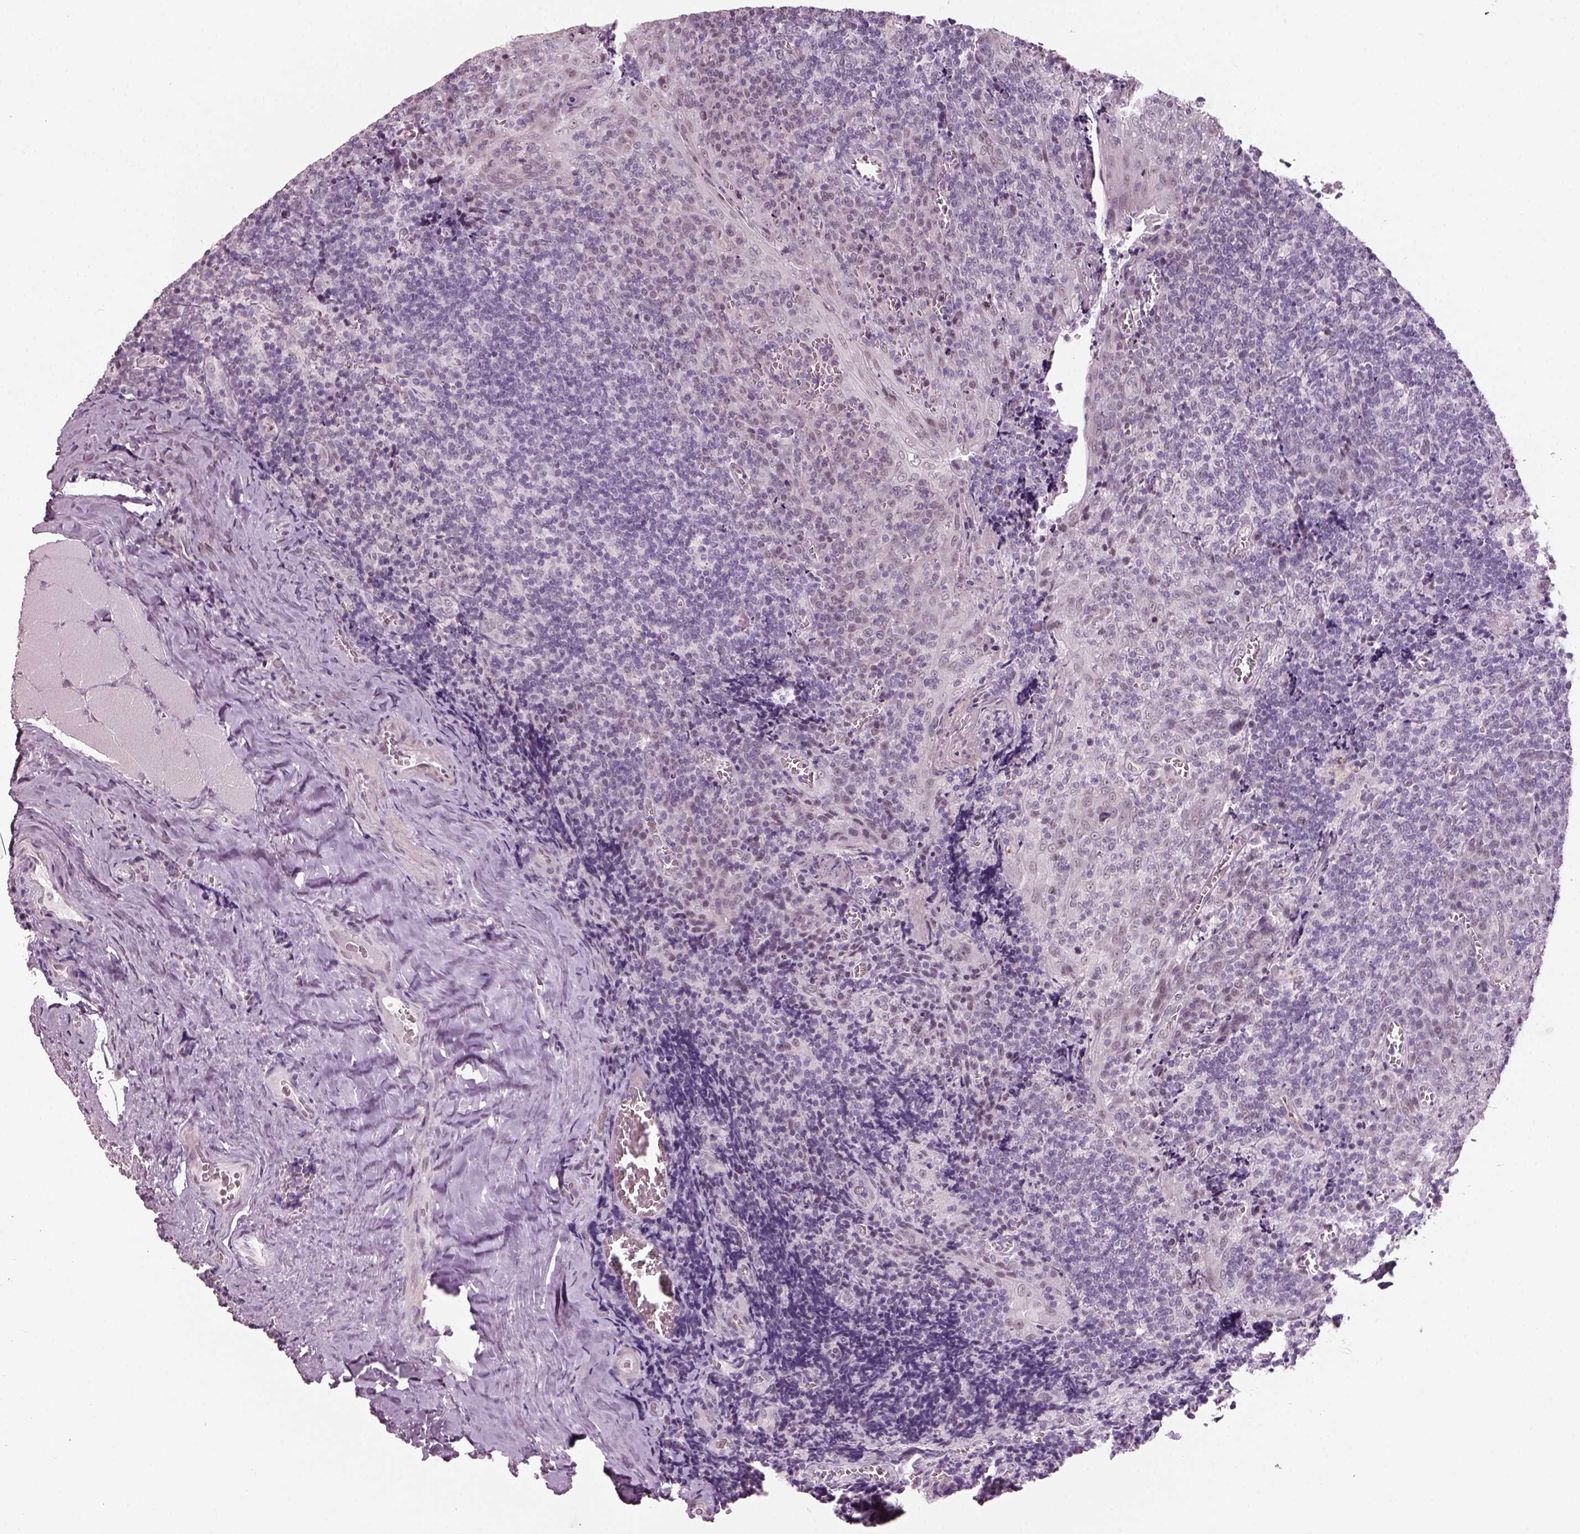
{"staining": {"intensity": "negative", "quantity": "none", "location": "none"}, "tissue": "tonsil", "cell_type": "Germinal center cells", "image_type": "normal", "snomed": [{"axis": "morphology", "description": "Normal tissue, NOS"}, {"axis": "morphology", "description": "Inflammation, NOS"}, {"axis": "topography", "description": "Tonsil"}], "caption": "Tonsil stained for a protein using immunohistochemistry (IHC) exhibits no staining germinal center cells.", "gene": "NAT8B", "patient": {"sex": "female", "age": 31}}